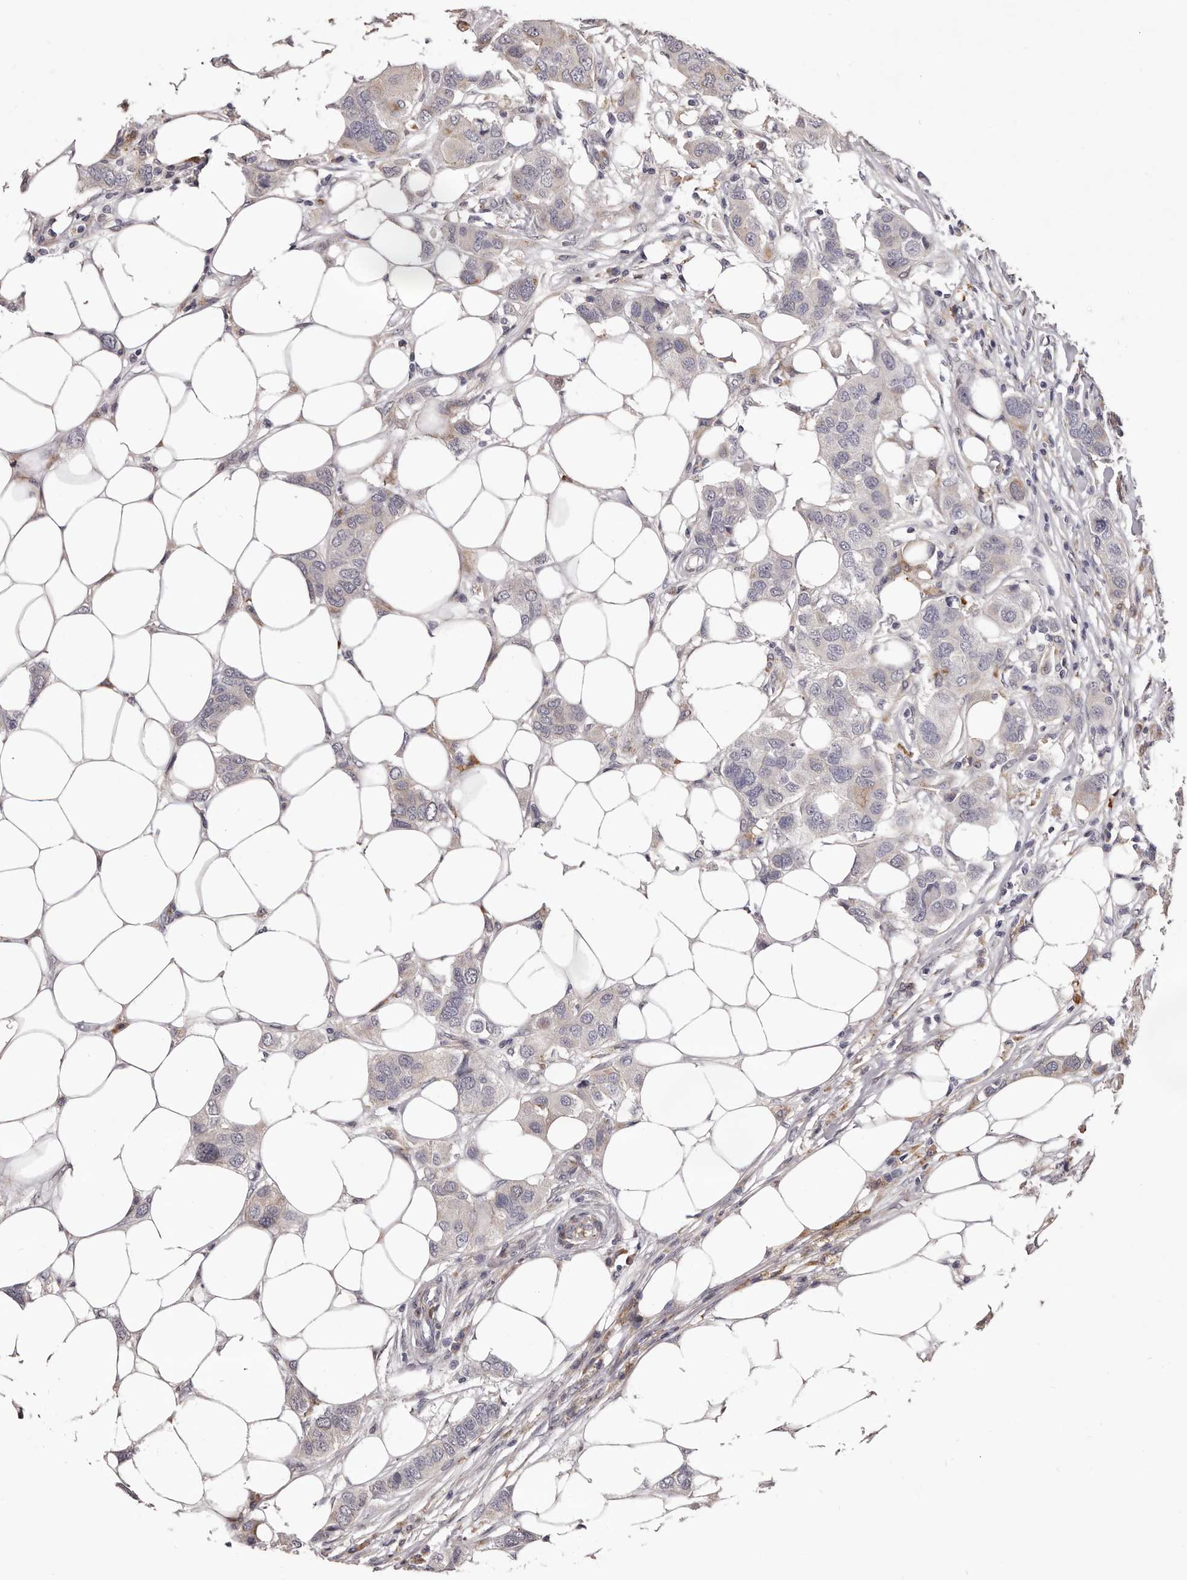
{"staining": {"intensity": "negative", "quantity": "none", "location": "none"}, "tissue": "breast cancer", "cell_type": "Tumor cells", "image_type": "cancer", "snomed": [{"axis": "morphology", "description": "Duct carcinoma"}, {"axis": "topography", "description": "Breast"}], "caption": "An immunohistochemistry photomicrograph of breast infiltrating ductal carcinoma is shown. There is no staining in tumor cells of breast infiltrating ductal carcinoma.", "gene": "ALPK1", "patient": {"sex": "female", "age": 50}}